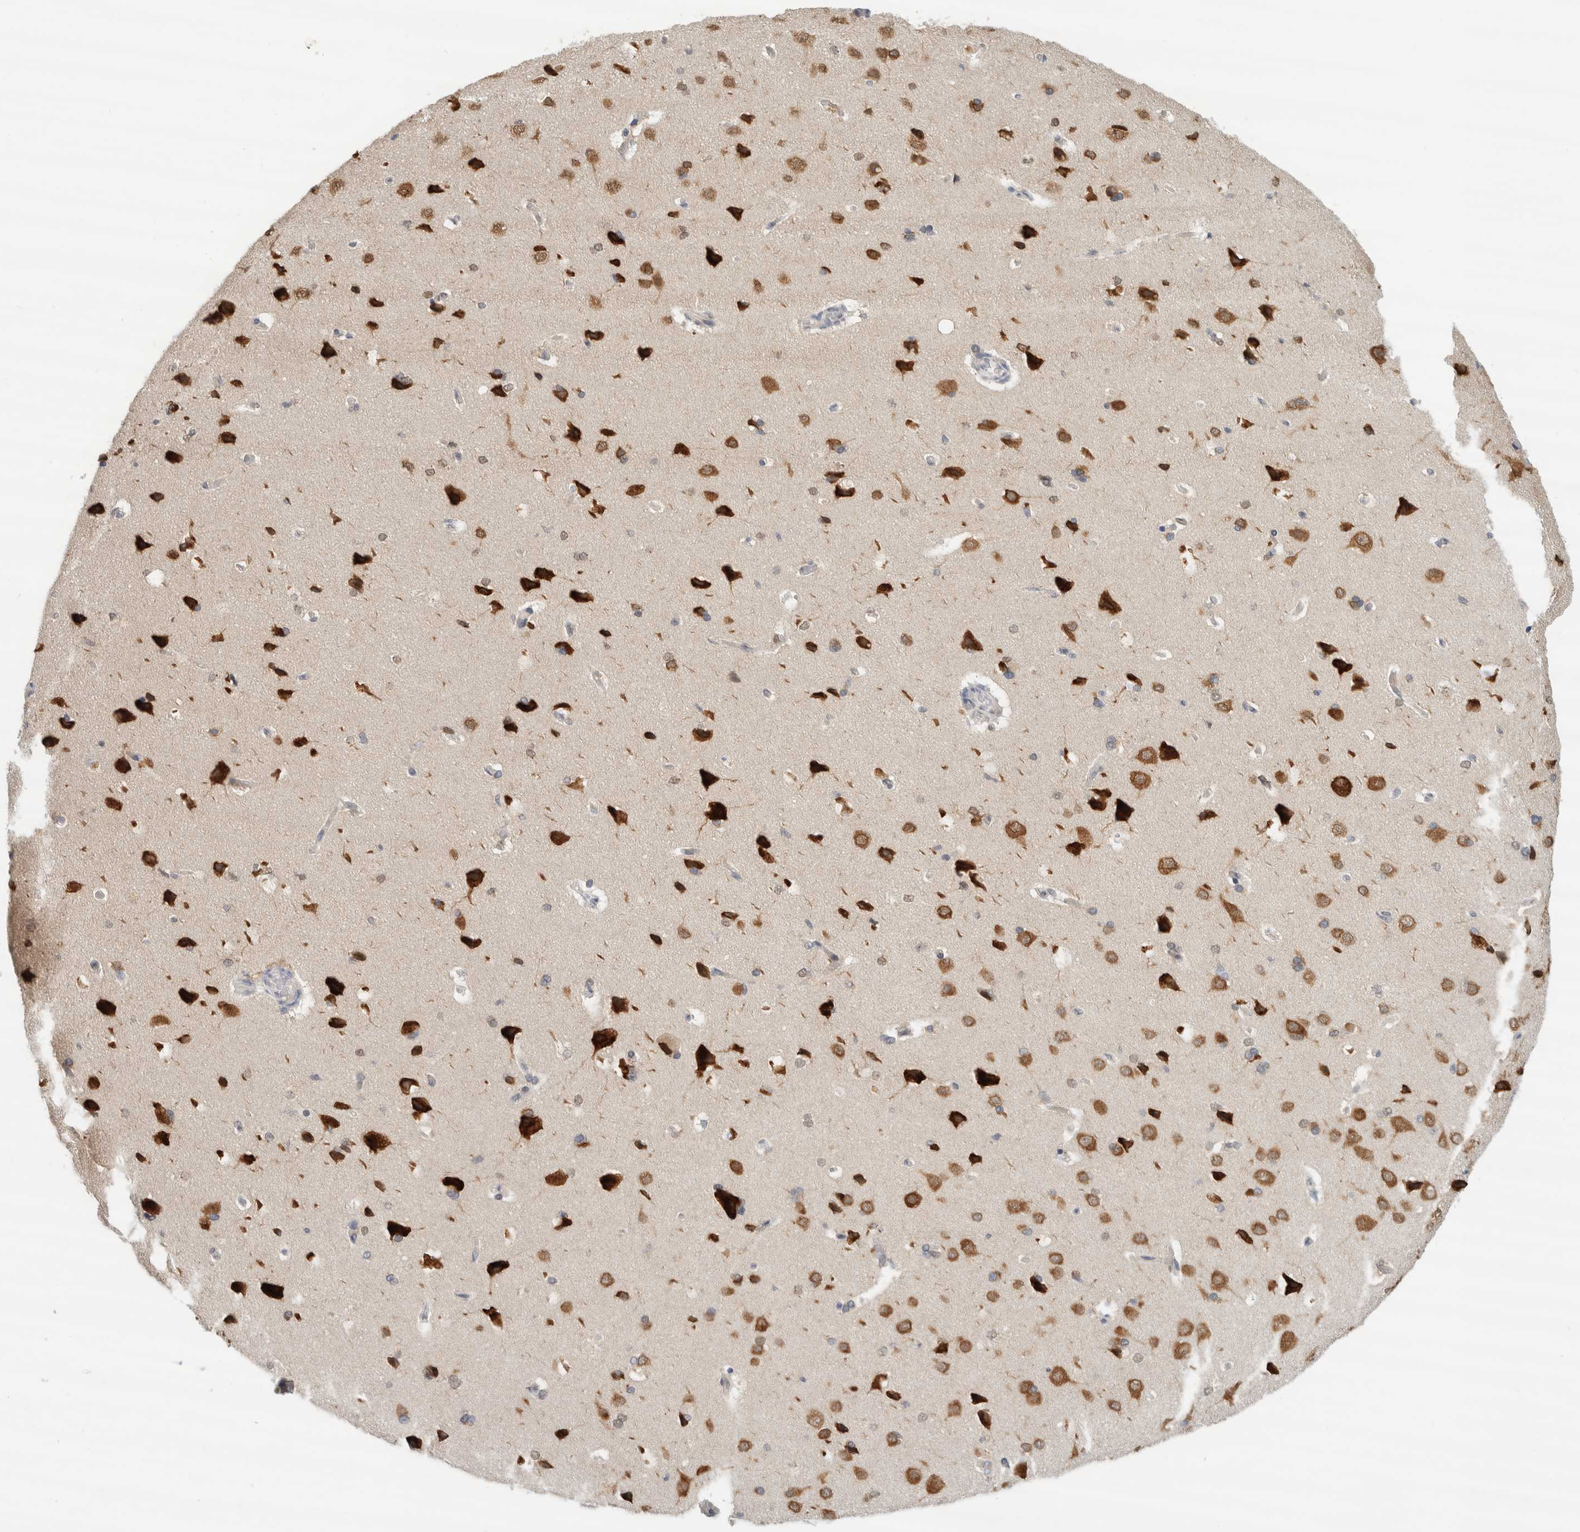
{"staining": {"intensity": "negative", "quantity": "none", "location": "none"}, "tissue": "cerebral cortex", "cell_type": "Endothelial cells", "image_type": "normal", "snomed": [{"axis": "morphology", "description": "Normal tissue, NOS"}, {"axis": "topography", "description": "Cerebral cortex"}], "caption": "IHC micrograph of benign cerebral cortex: cerebral cortex stained with DAB shows no significant protein positivity in endothelial cells. (Stains: DAB (3,3'-diaminobenzidine) immunohistochemistry (IHC) with hematoxylin counter stain, Microscopy: brightfield microscopy at high magnification).", "gene": "EIF4G3", "patient": {"sex": "male", "age": 62}}